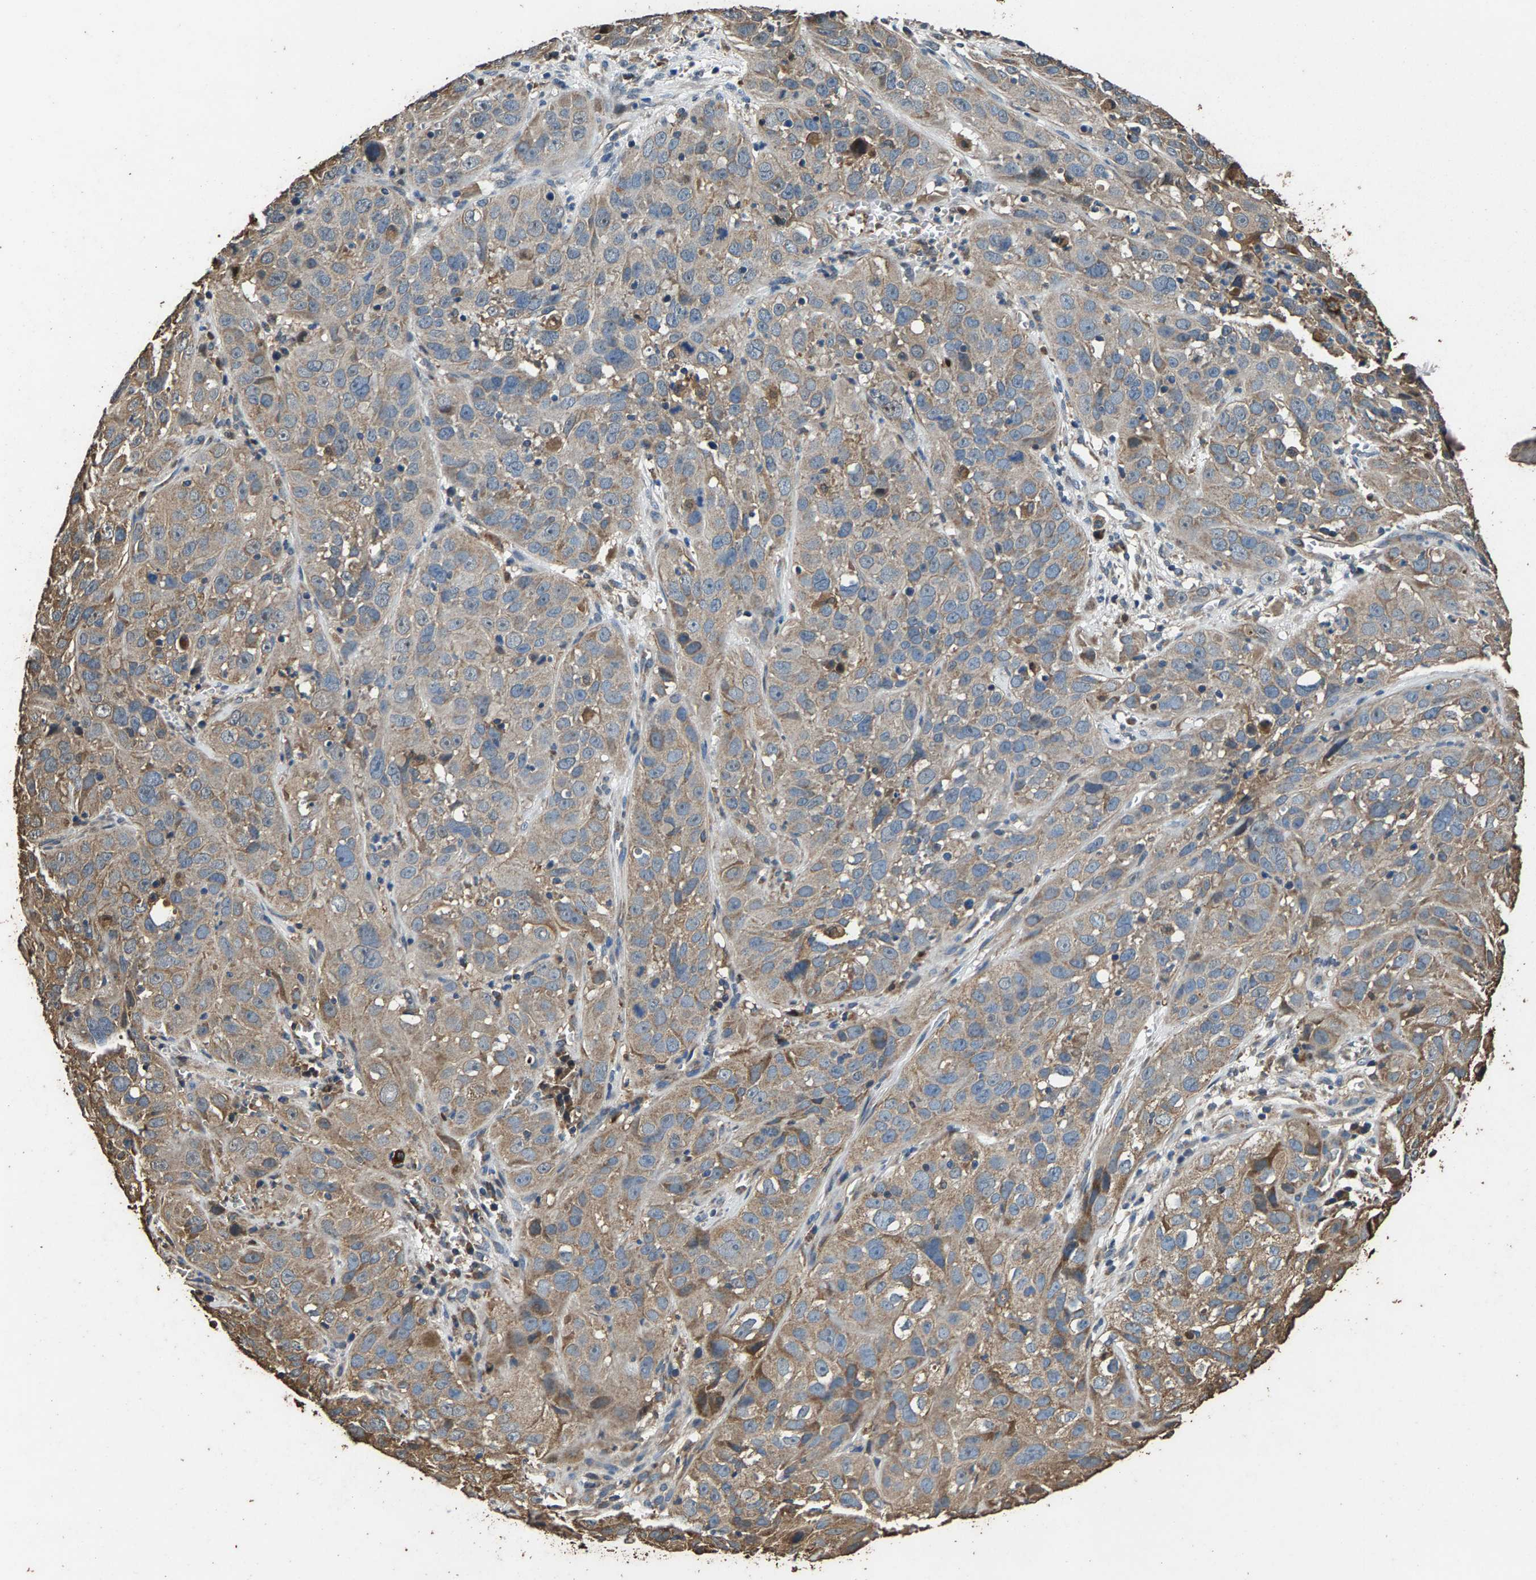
{"staining": {"intensity": "moderate", "quantity": "<25%", "location": "cytoplasmic/membranous"}, "tissue": "cervical cancer", "cell_type": "Tumor cells", "image_type": "cancer", "snomed": [{"axis": "morphology", "description": "Squamous cell carcinoma, NOS"}, {"axis": "topography", "description": "Cervix"}], "caption": "Immunohistochemistry (IHC) micrograph of human squamous cell carcinoma (cervical) stained for a protein (brown), which demonstrates low levels of moderate cytoplasmic/membranous expression in approximately <25% of tumor cells.", "gene": "MRPL27", "patient": {"sex": "female", "age": 32}}